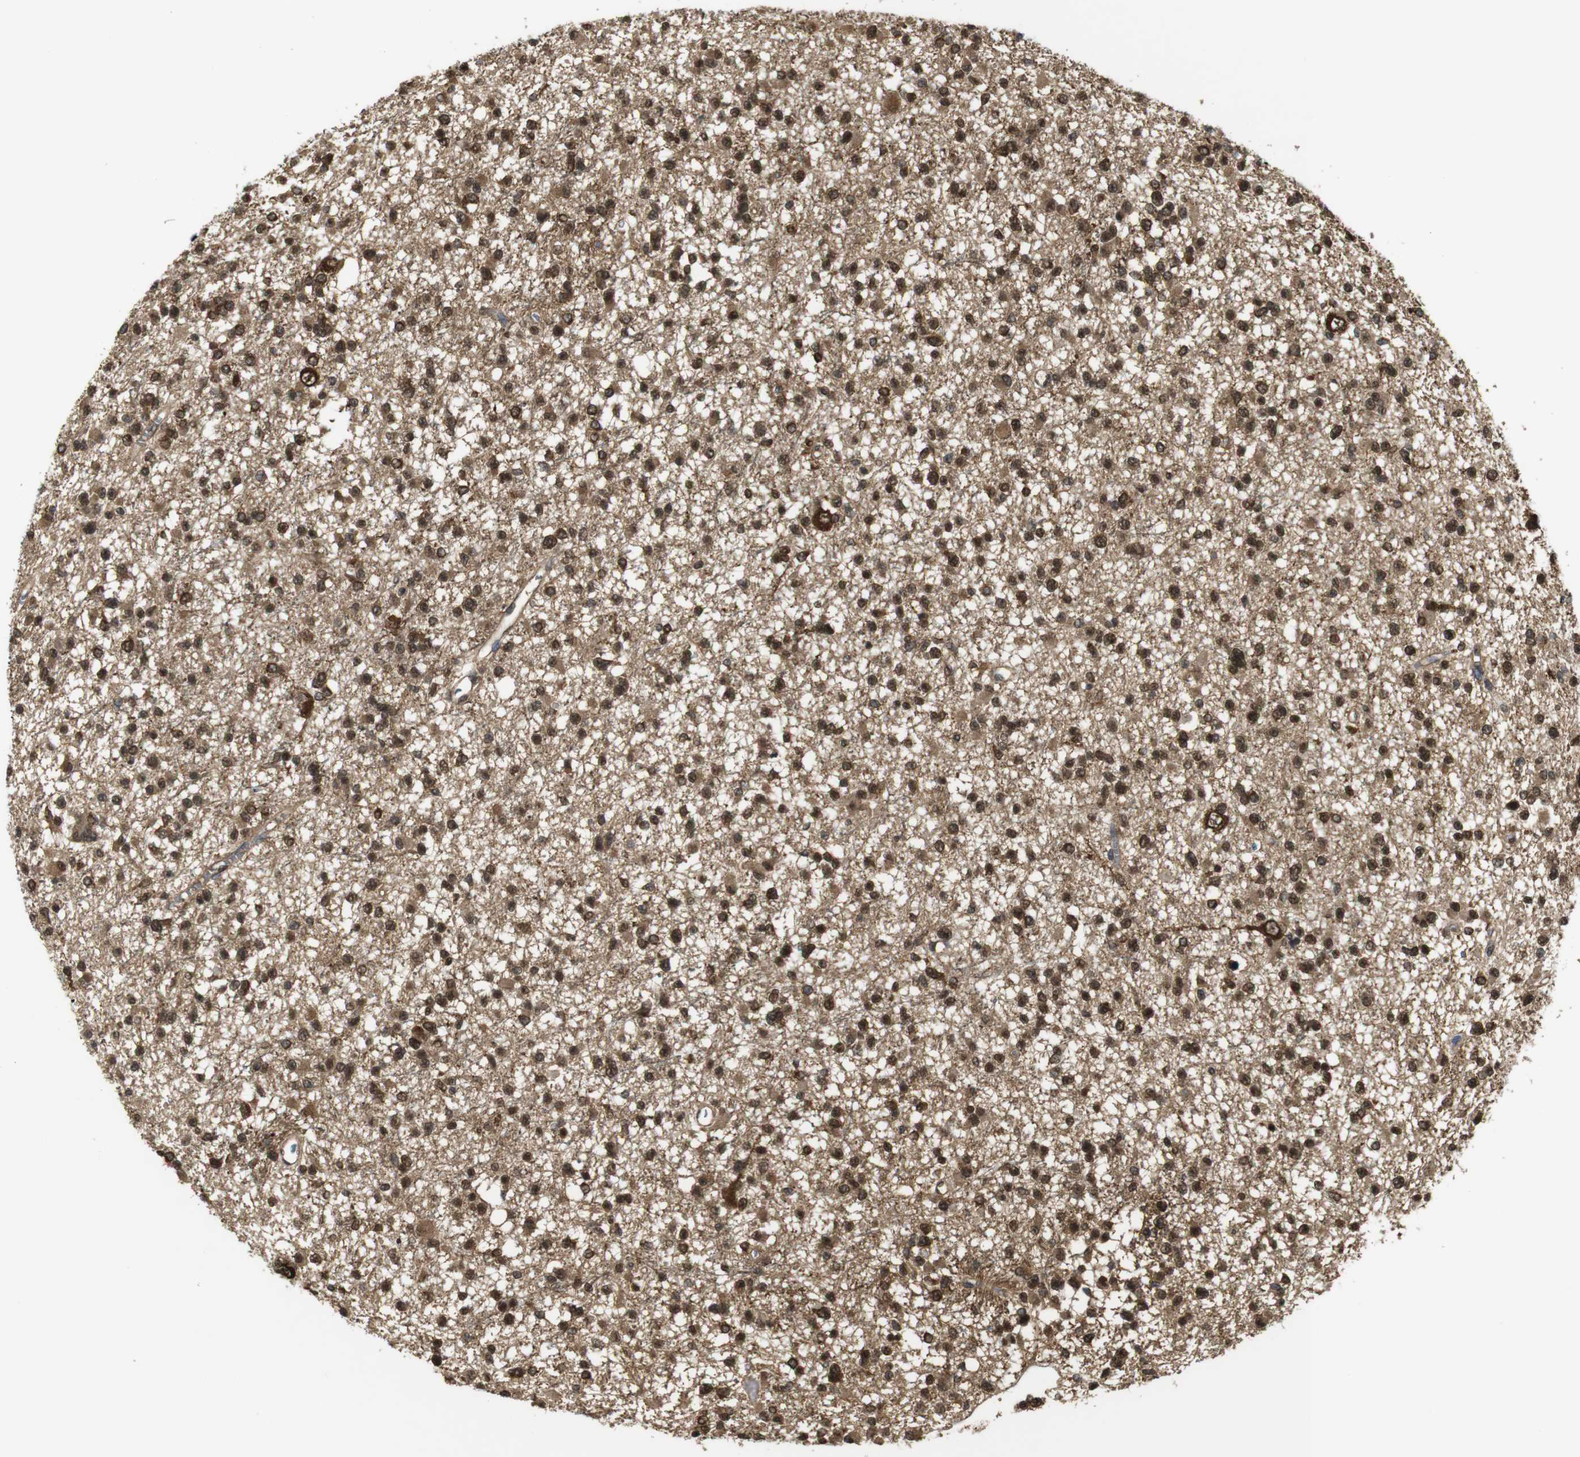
{"staining": {"intensity": "strong", "quantity": ">75%", "location": "cytoplasmic/membranous,nuclear"}, "tissue": "glioma", "cell_type": "Tumor cells", "image_type": "cancer", "snomed": [{"axis": "morphology", "description": "Glioma, malignant, Low grade"}, {"axis": "topography", "description": "Brain"}], "caption": "Immunohistochemical staining of glioma exhibits strong cytoplasmic/membranous and nuclear protein expression in about >75% of tumor cells. The protein is stained brown, and the nuclei are stained in blue (DAB (3,3'-diaminobenzidine) IHC with brightfield microscopy, high magnification).", "gene": "YWHAG", "patient": {"sex": "female", "age": 22}}